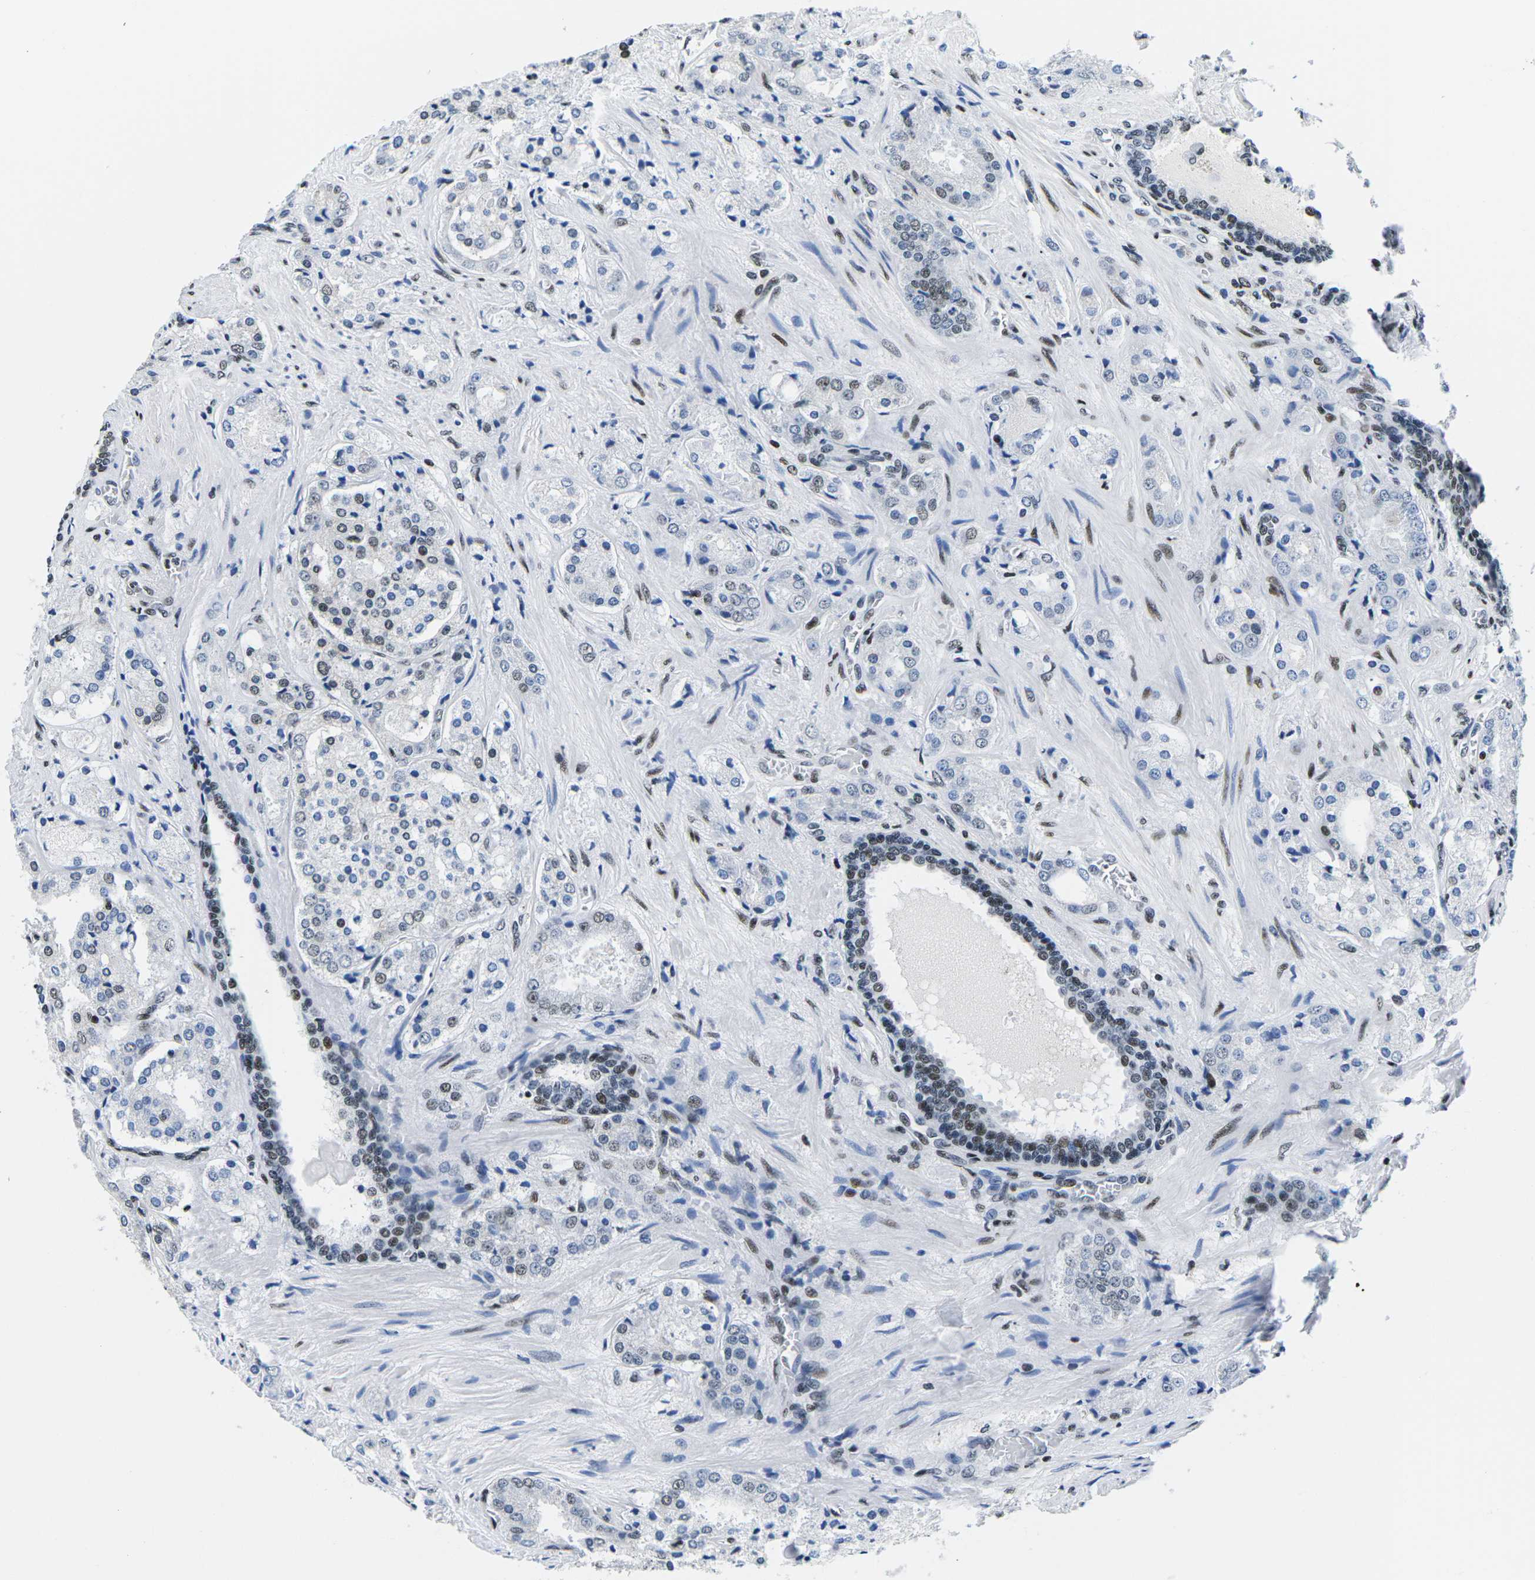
{"staining": {"intensity": "weak", "quantity": "<25%", "location": "nuclear"}, "tissue": "prostate cancer", "cell_type": "Tumor cells", "image_type": "cancer", "snomed": [{"axis": "morphology", "description": "Adenocarcinoma, High grade"}, {"axis": "topography", "description": "Prostate"}], "caption": "High power microscopy image of an IHC histopathology image of high-grade adenocarcinoma (prostate), revealing no significant expression in tumor cells. (DAB (3,3'-diaminobenzidine) immunohistochemistry (IHC) visualized using brightfield microscopy, high magnification).", "gene": "ATF1", "patient": {"sex": "male", "age": 65}}